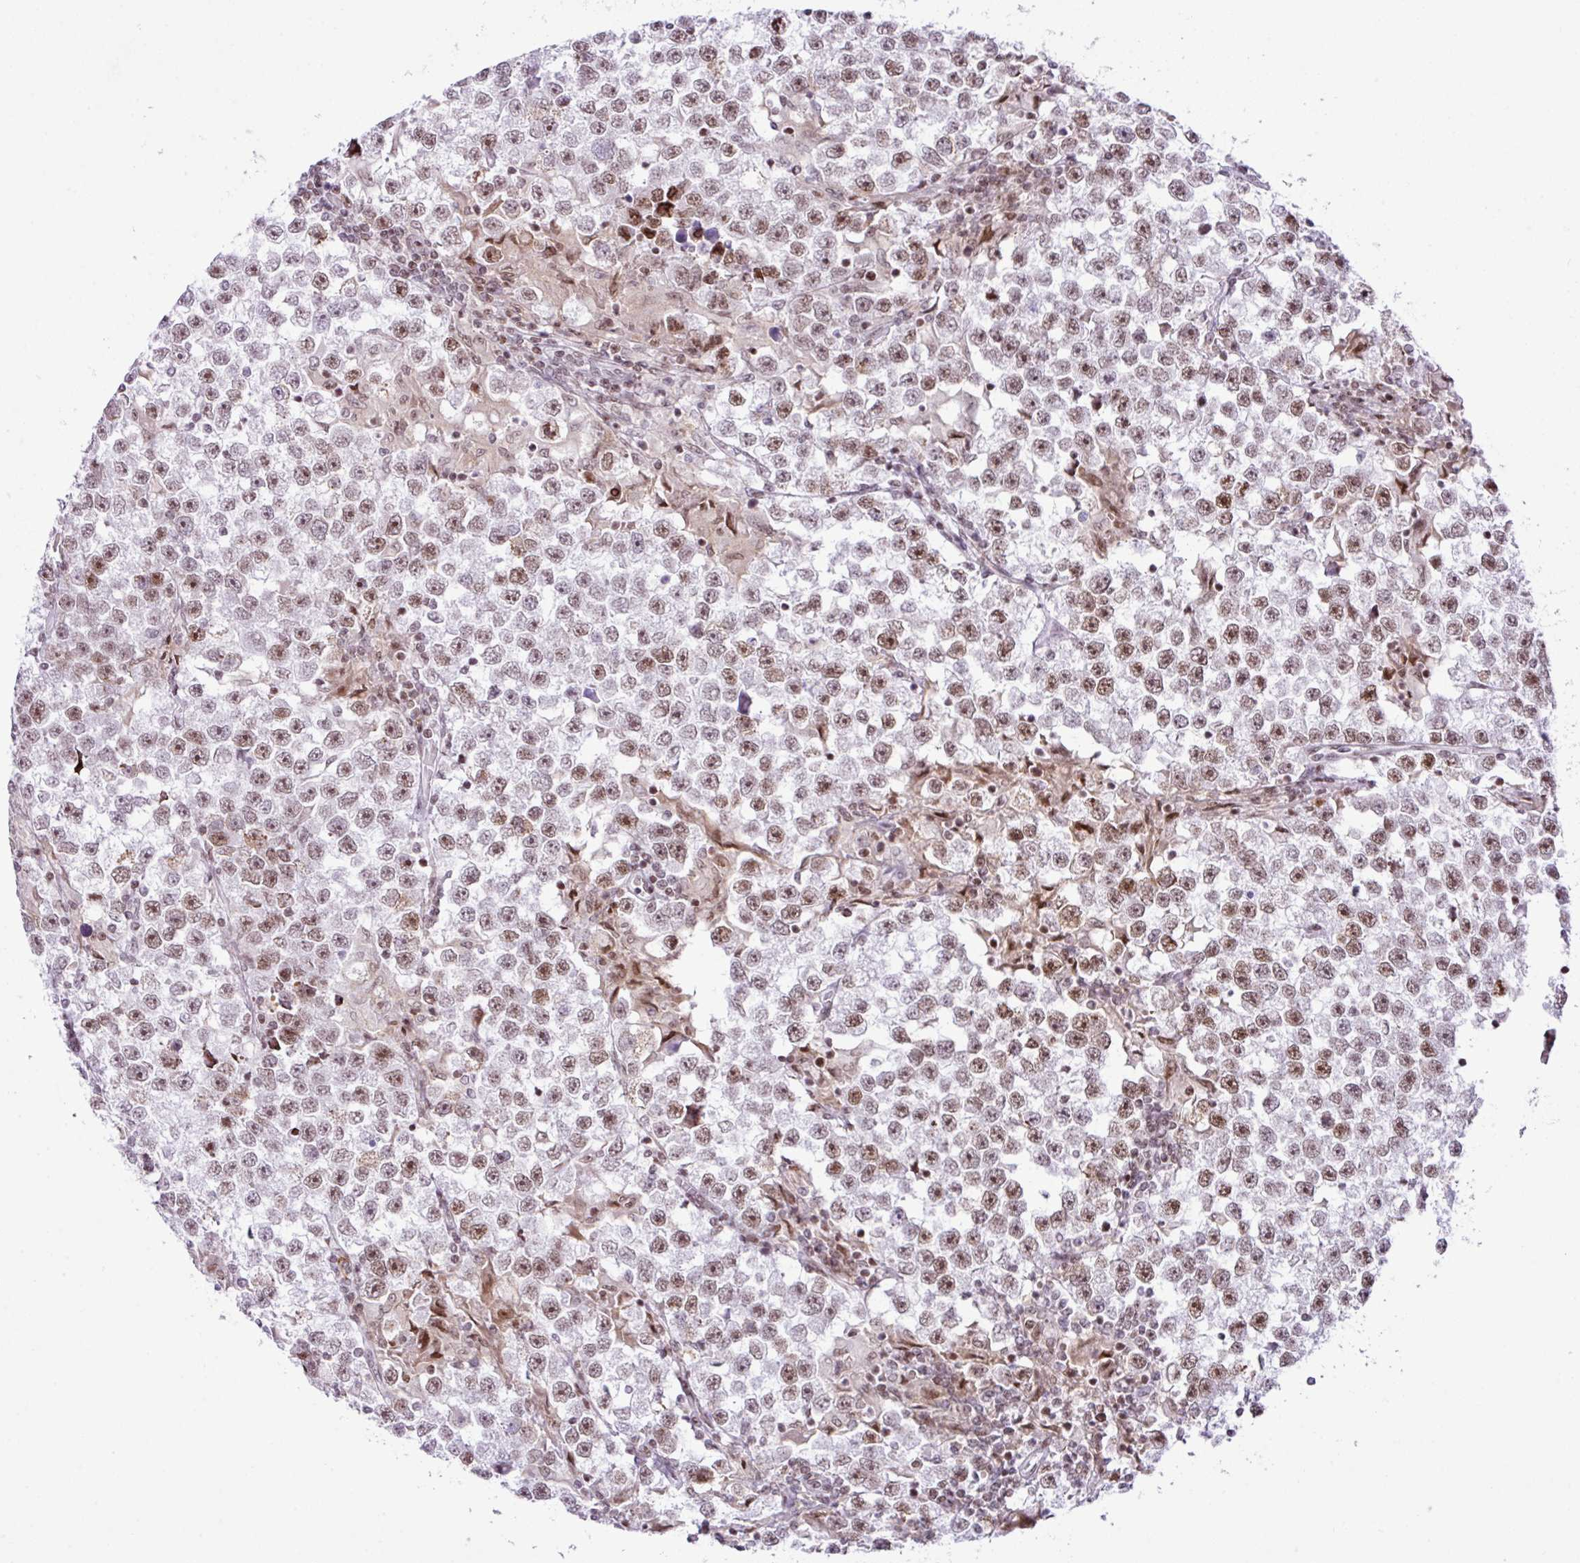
{"staining": {"intensity": "moderate", "quantity": "25%-75%", "location": "nuclear"}, "tissue": "testis cancer", "cell_type": "Tumor cells", "image_type": "cancer", "snomed": [{"axis": "morphology", "description": "Seminoma, NOS"}, {"axis": "topography", "description": "Testis"}], "caption": "Protein expression by immunohistochemistry (IHC) reveals moderate nuclear staining in approximately 25%-75% of tumor cells in testis cancer.", "gene": "CCDC137", "patient": {"sex": "male", "age": 46}}